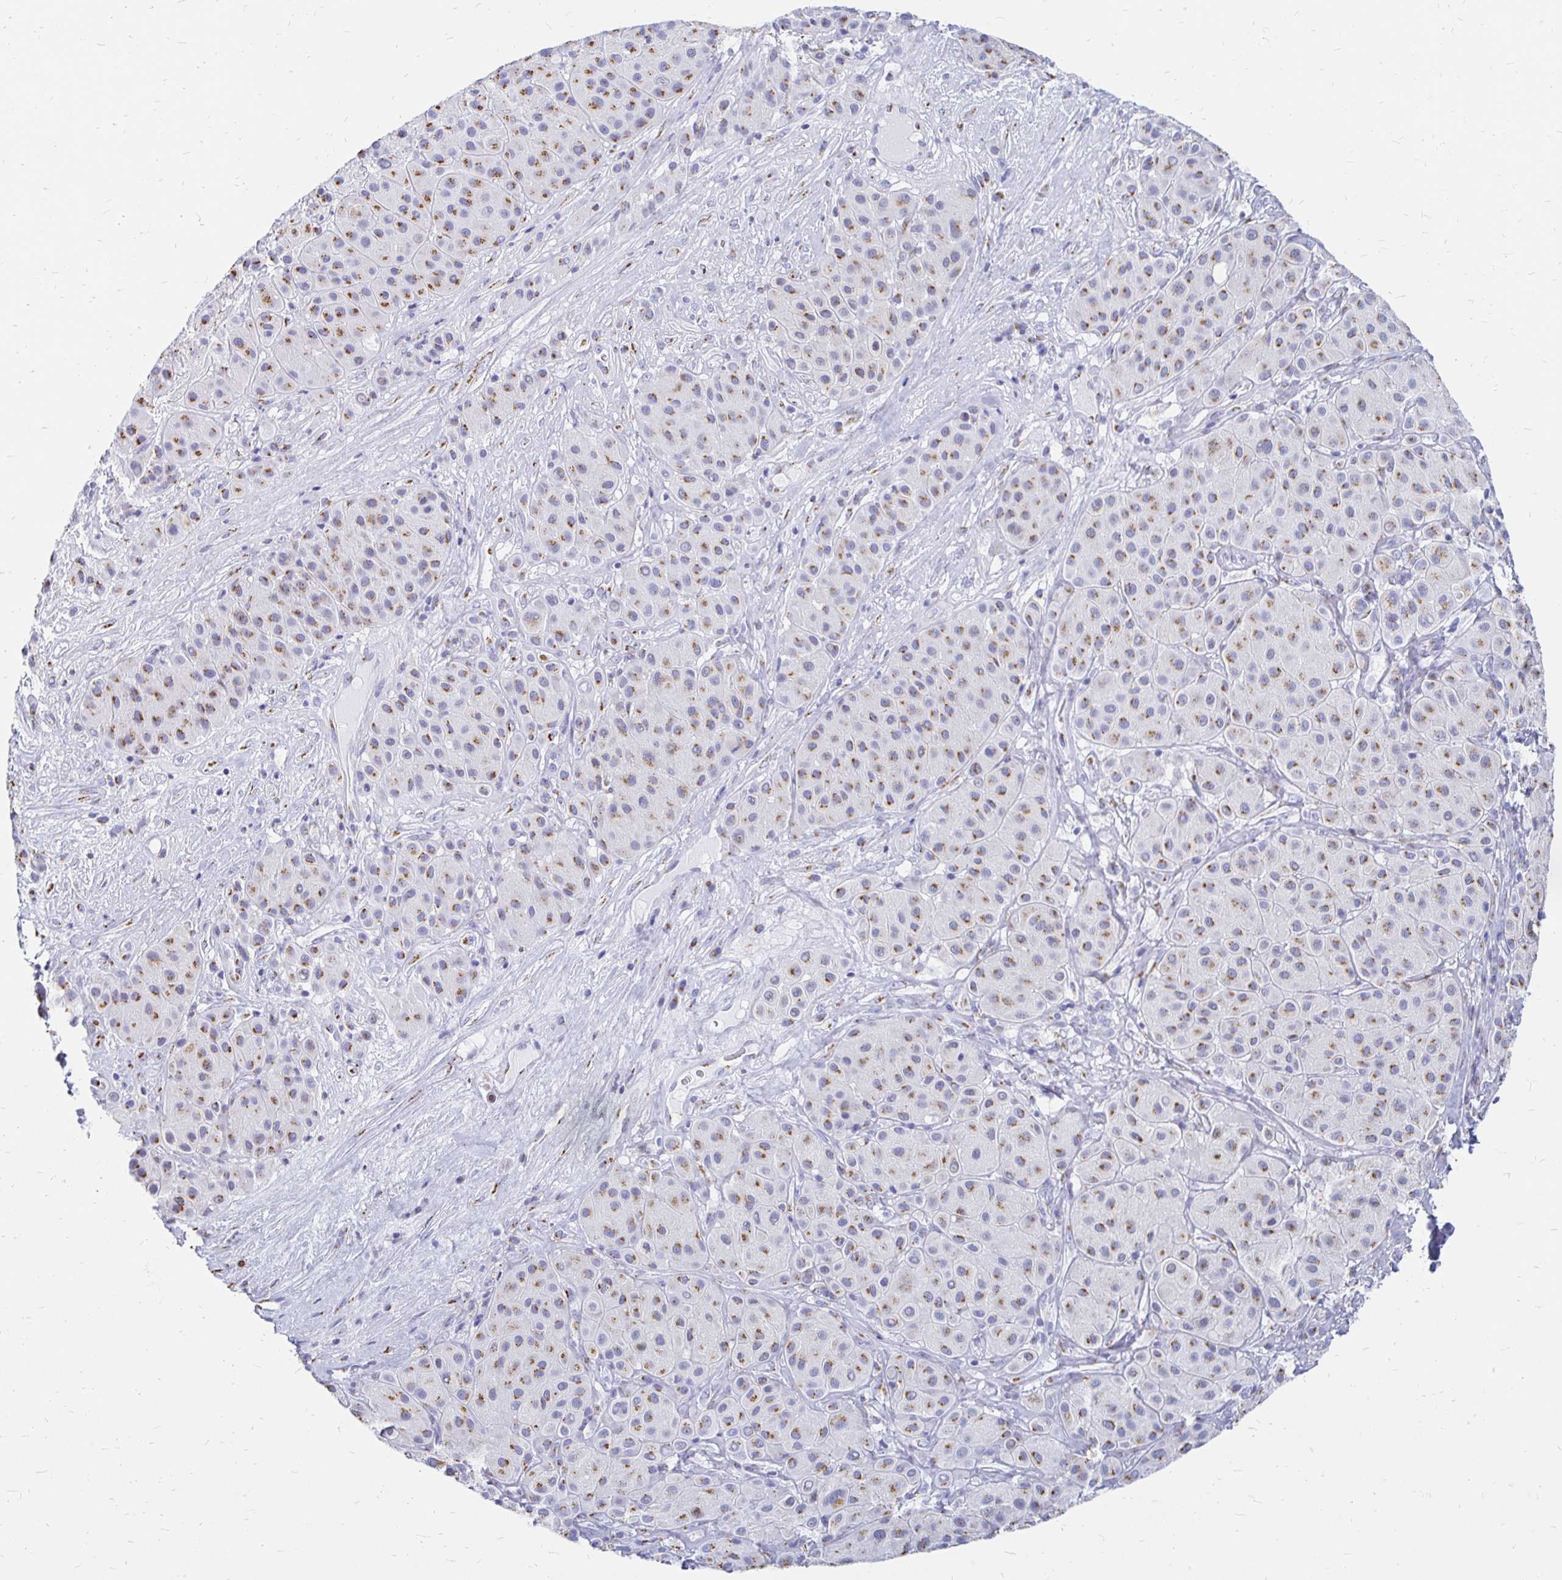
{"staining": {"intensity": "moderate", "quantity": ">75%", "location": "cytoplasmic/membranous"}, "tissue": "melanoma", "cell_type": "Tumor cells", "image_type": "cancer", "snomed": [{"axis": "morphology", "description": "Malignant melanoma, Metastatic site"}, {"axis": "topography", "description": "Smooth muscle"}], "caption": "Immunohistochemical staining of melanoma reveals medium levels of moderate cytoplasmic/membranous expression in about >75% of tumor cells.", "gene": "PAGE4", "patient": {"sex": "male", "age": 41}}